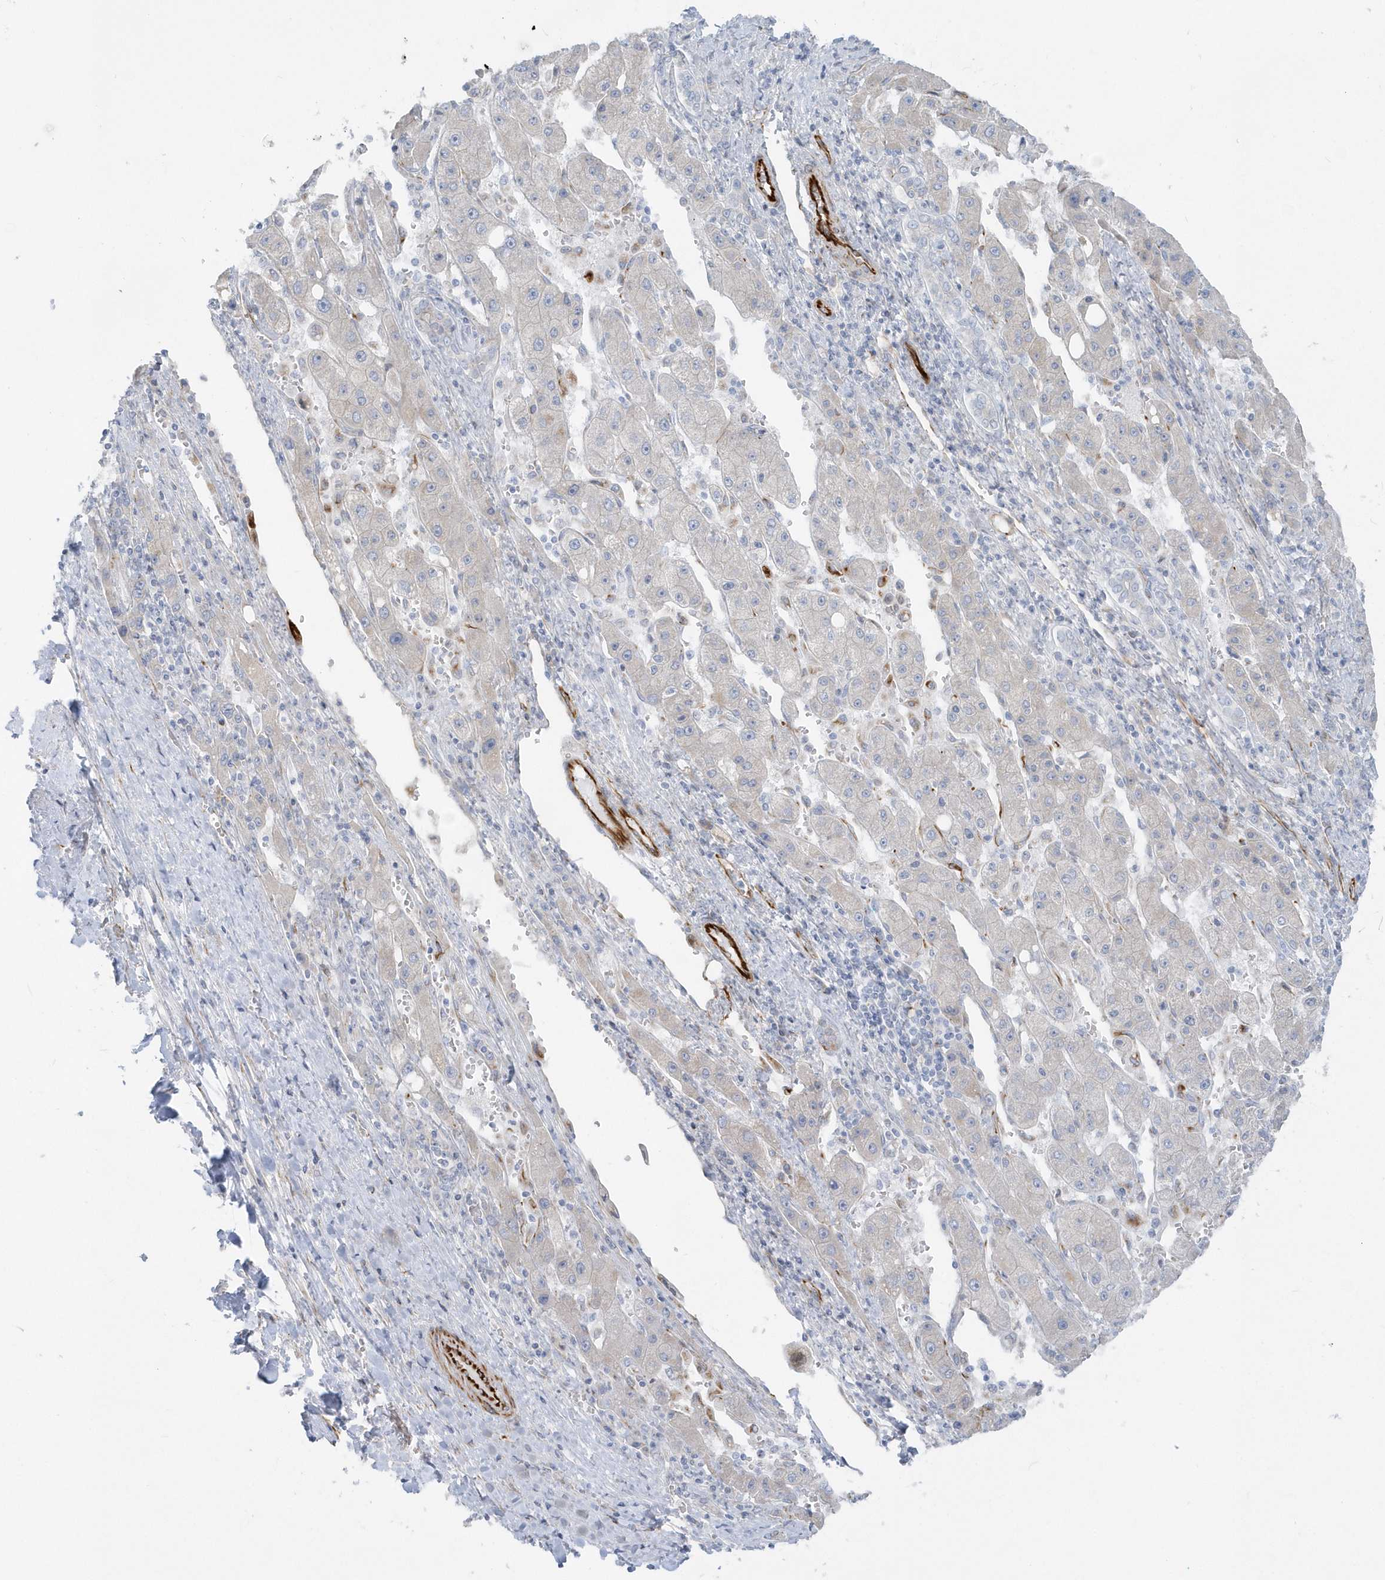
{"staining": {"intensity": "negative", "quantity": "none", "location": "none"}, "tissue": "liver cancer", "cell_type": "Tumor cells", "image_type": "cancer", "snomed": [{"axis": "morphology", "description": "Carcinoma, Hepatocellular, NOS"}, {"axis": "topography", "description": "Liver"}], "caption": "This micrograph is of hepatocellular carcinoma (liver) stained with IHC to label a protein in brown with the nuclei are counter-stained blue. There is no staining in tumor cells.", "gene": "PPIL6", "patient": {"sex": "female", "age": 73}}